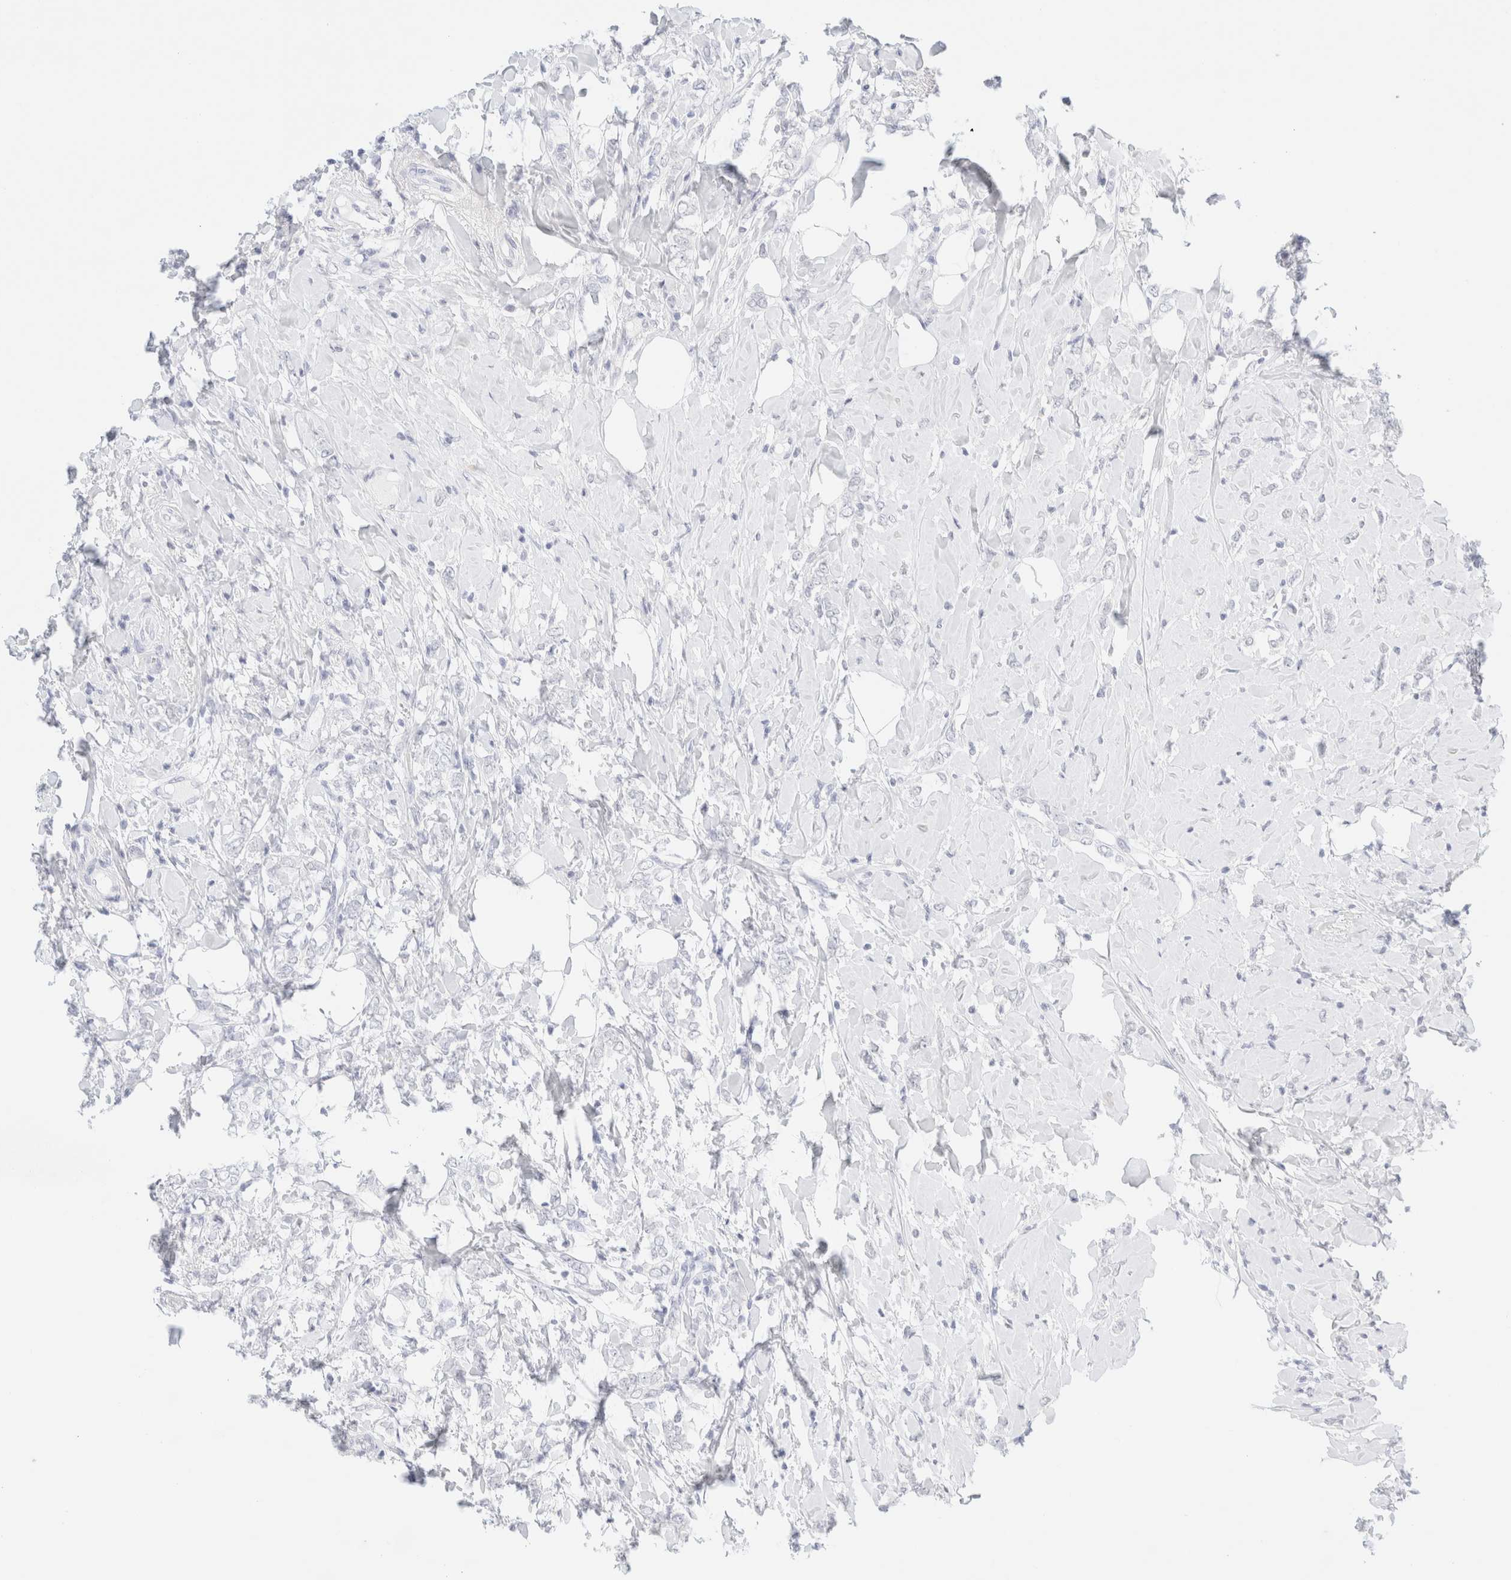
{"staining": {"intensity": "negative", "quantity": "none", "location": "none"}, "tissue": "breast cancer", "cell_type": "Tumor cells", "image_type": "cancer", "snomed": [{"axis": "morphology", "description": "Normal tissue, NOS"}, {"axis": "morphology", "description": "Lobular carcinoma"}, {"axis": "topography", "description": "Breast"}], "caption": "Immunohistochemical staining of lobular carcinoma (breast) demonstrates no significant positivity in tumor cells. (Brightfield microscopy of DAB IHC at high magnification).", "gene": "KRT15", "patient": {"sex": "female", "age": 47}}